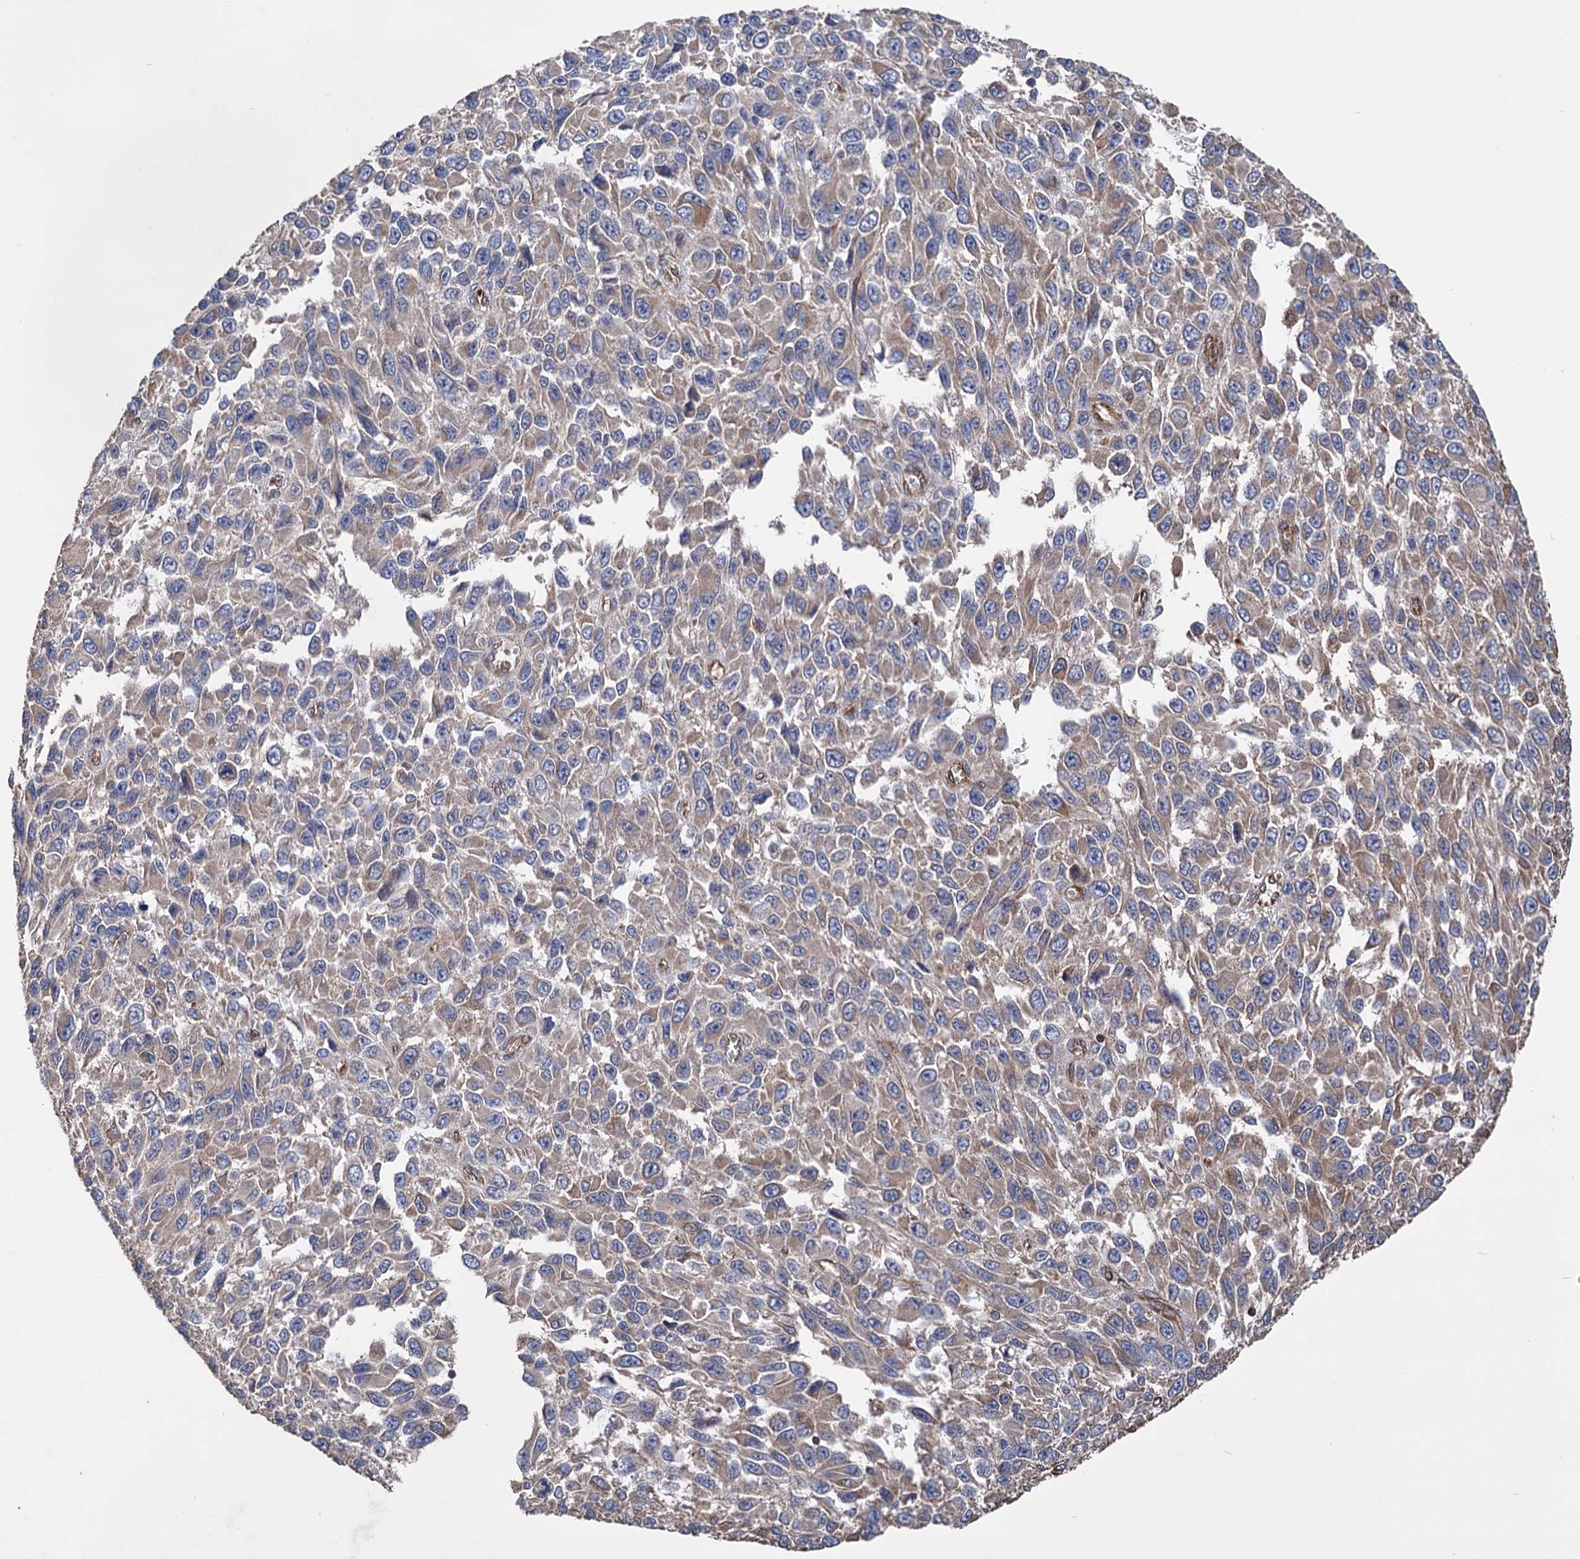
{"staining": {"intensity": "moderate", "quantity": "25%-75%", "location": "cytoplasmic/membranous"}, "tissue": "melanoma", "cell_type": "Tumor cells", "image_type": "cancer", "snomed": [{"axis": "morphology", "description": "Normal tissue, NOS"}, {"axis": "morphology", "description": "Malignant melanoma, NOS"}, {"axis": "topography", "description": "Skin"}], "caption": "A brown stain labels moderate cytoplasmic/membranous staining of a protein in human malignant melanoma tumor cells.", "gene": "STING1", "patient": {"sex": "female", "age": 96}}